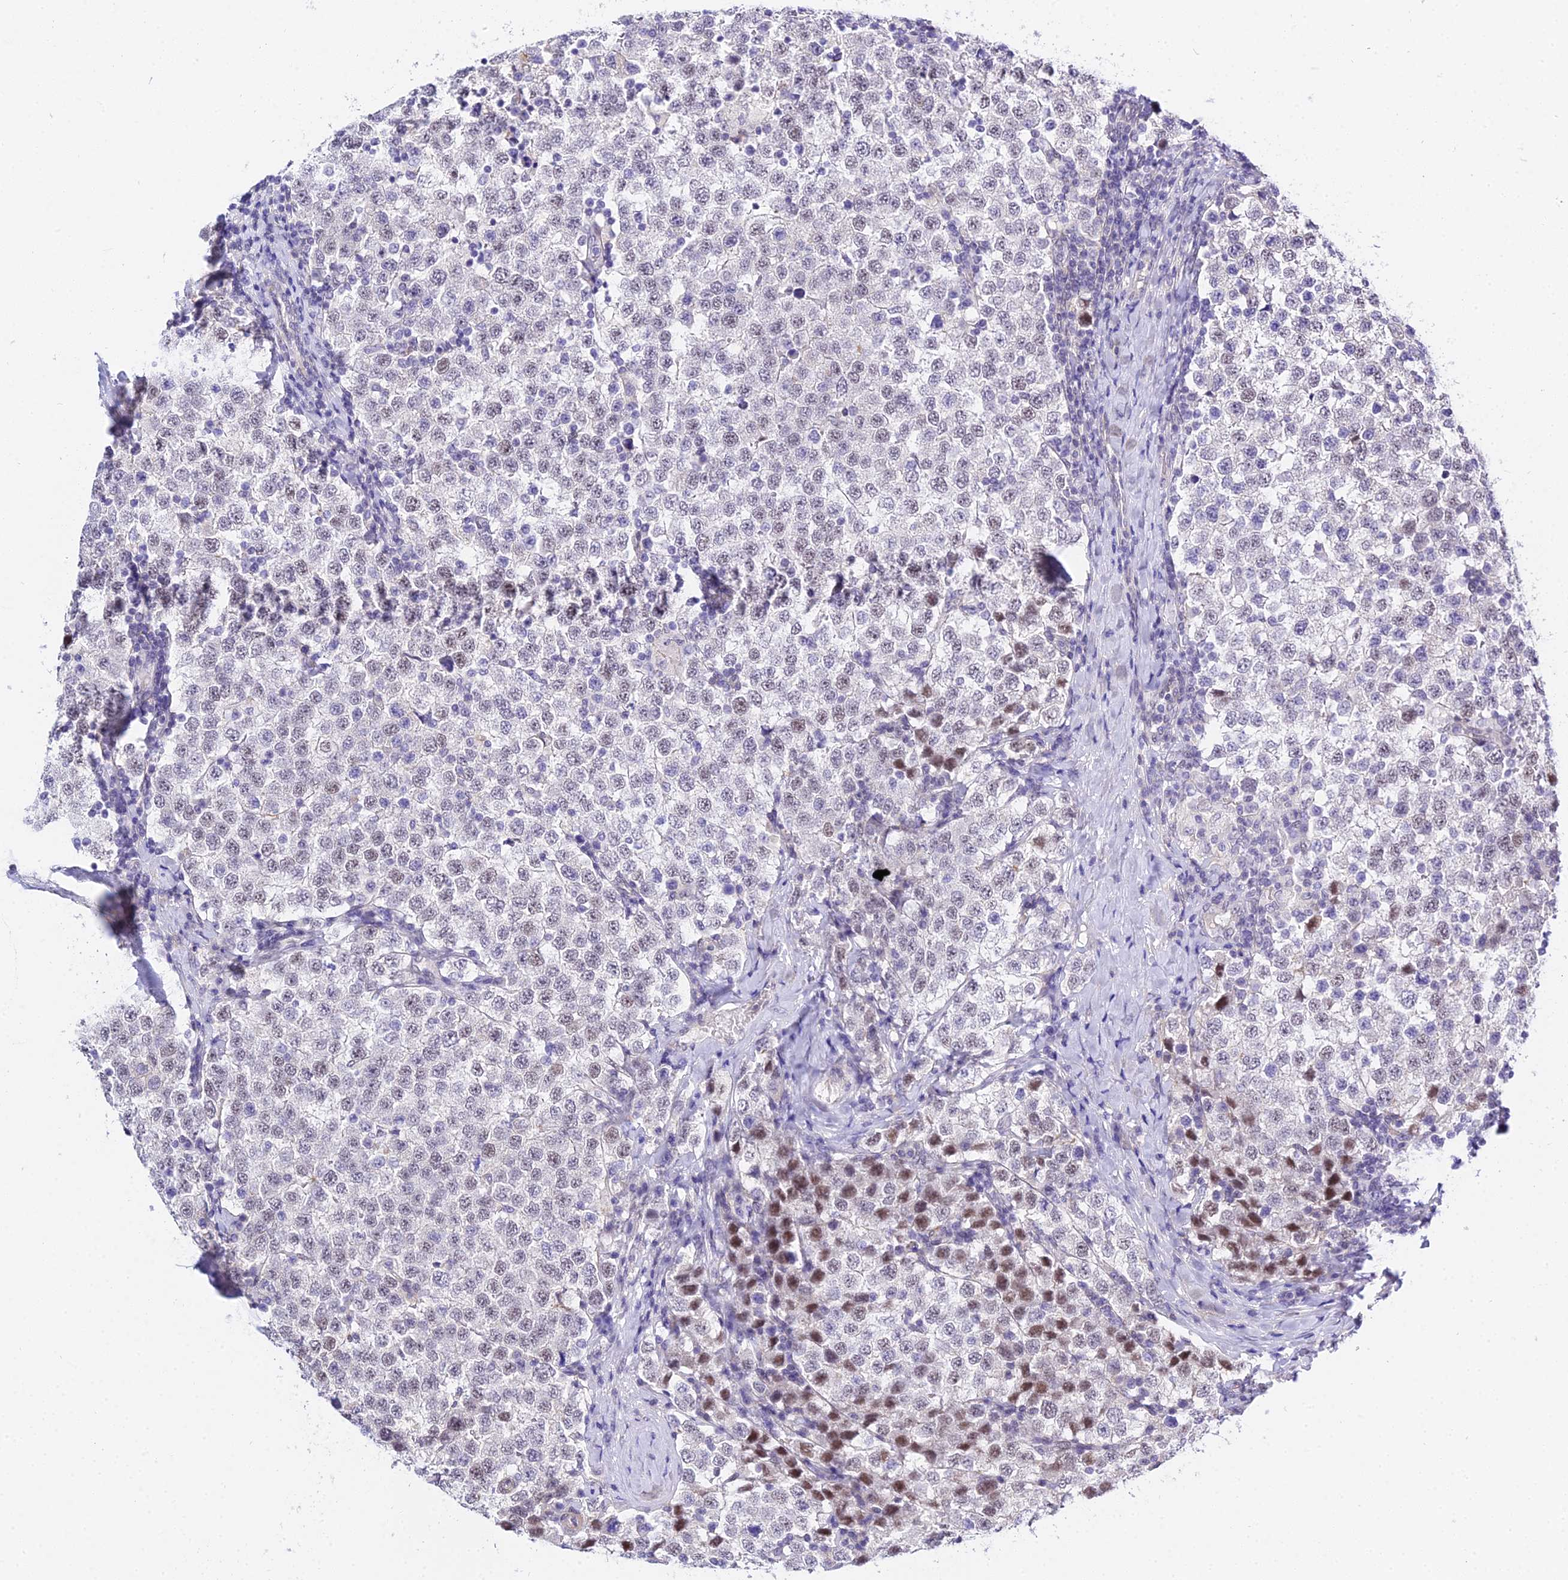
{"staining": {"intensity": "moderate", "quantity": "<25%", "location": "nuclear"}, "tissue": "testis cancer", "cell_type": "Tumor cells", "image_type": "cancer", "snomed": [{"axis": "morphology", "description": "Seminoma, NOS"}, {"axis": "topography", "description": "Testis"}], "caption": "Immunohistochemistry image of testis cancer stained for a protein (brown), which exhibits low levels of moderate nuclear positivity in approximately <25% of tumor cells.", "gene": "ZNF628", "patient": {"sex": "male", "age": 34}}